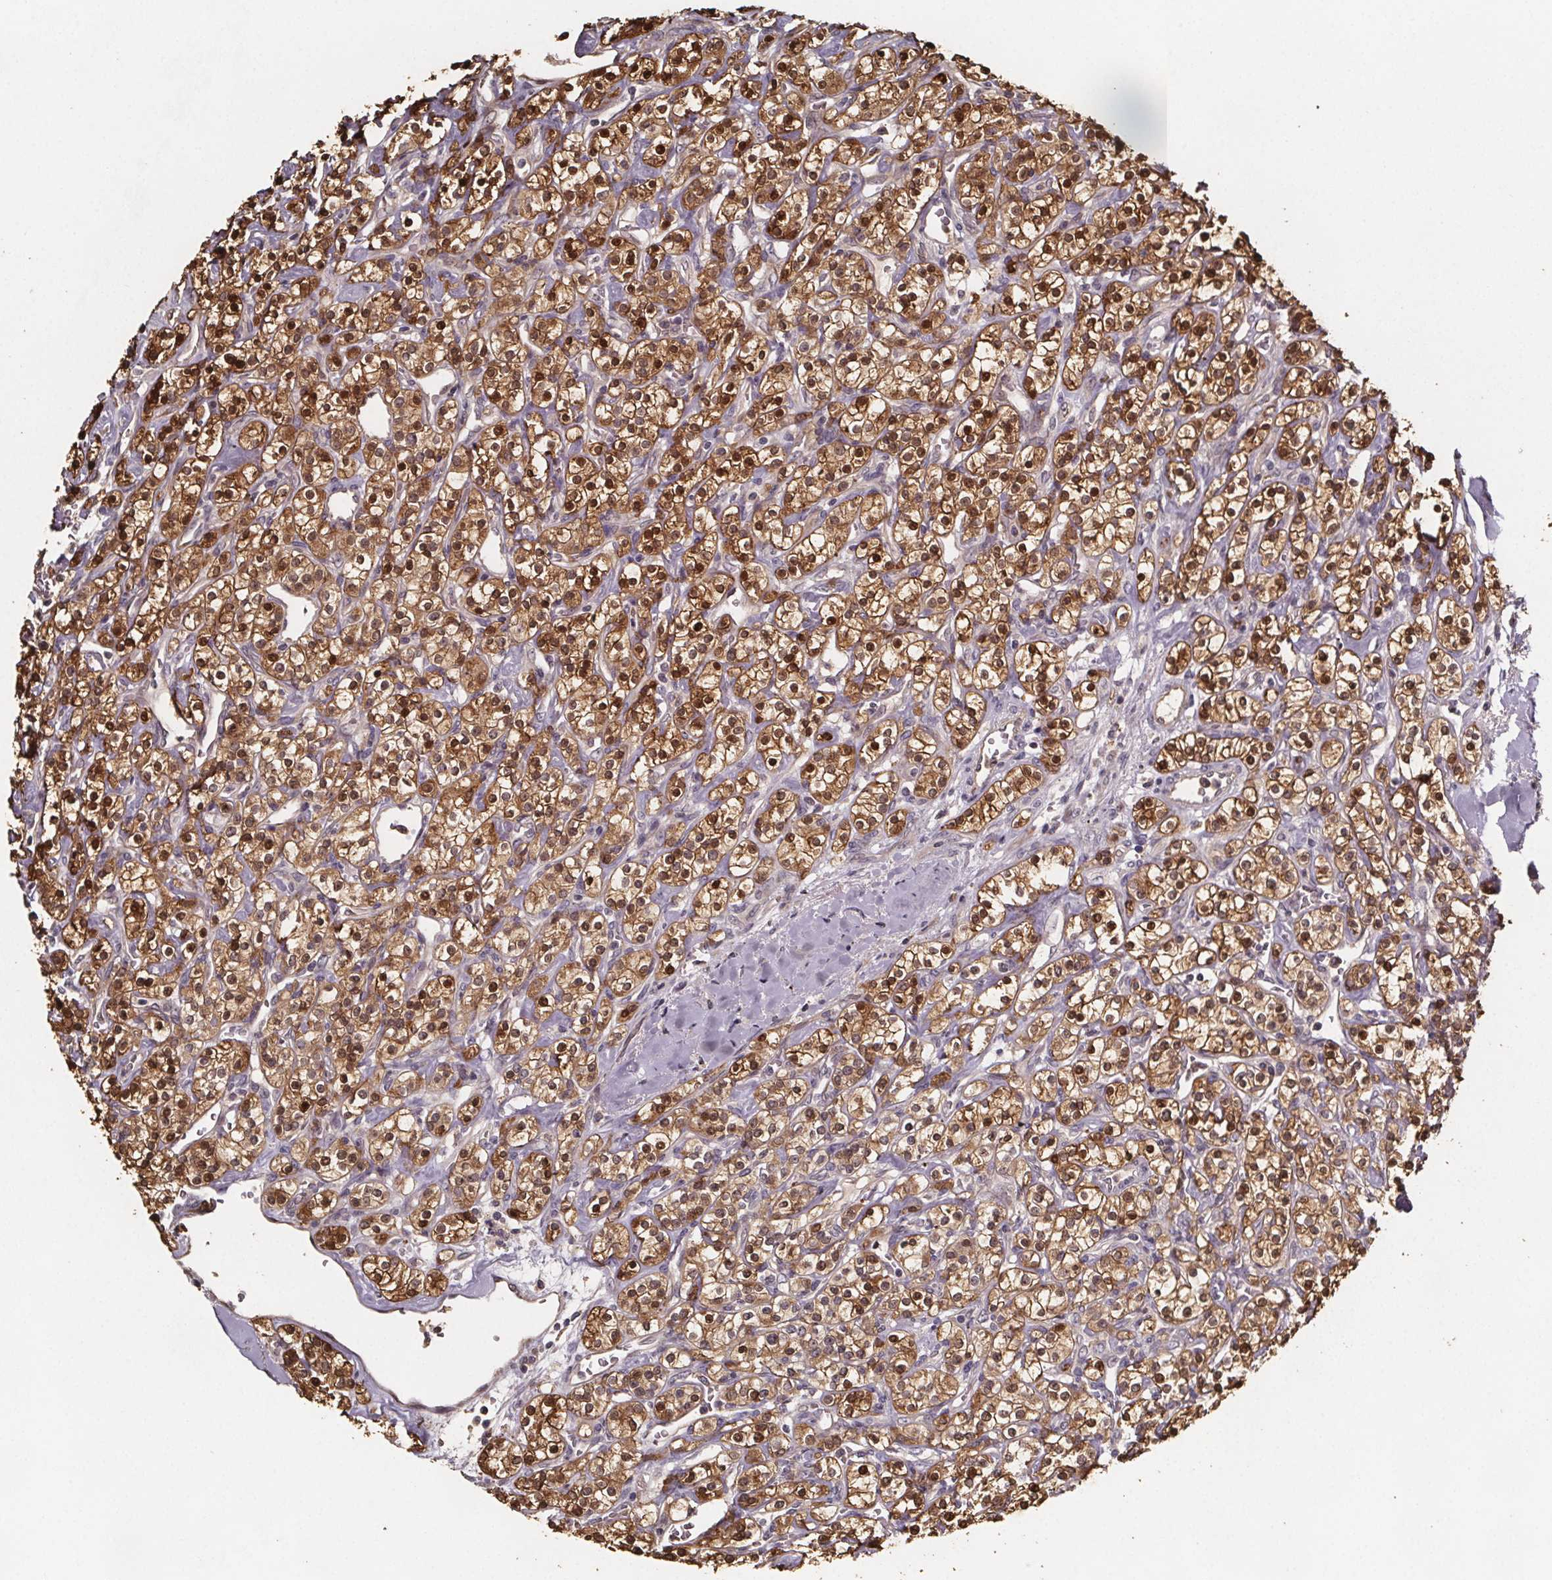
{"staining": {"intensity": "strong", "quantity": ">75%", "location": "cytoplasmic/membranous,nuclear"}, "tissue": "renal cancer", "cell_type": "Tumor cells", "image_type": "cancer", "snomed": [{"axis": "morphology", "description": "Adenocarcinoma, NOS"}, {"axis": "topography", "description": "Kidney"}], "caption": "Protein staining displays strong cytoplasmic/membranous and nuclear expression in approximately >75% of tumor cells in renal adenocarcinoma. The staining is performed using DAB brown chromogen to label protein expression. The nuclei are counter-stained blue using hematoxylin.", "gene": "ZNF879", "patient": {"sex": "male", "age": 77}}